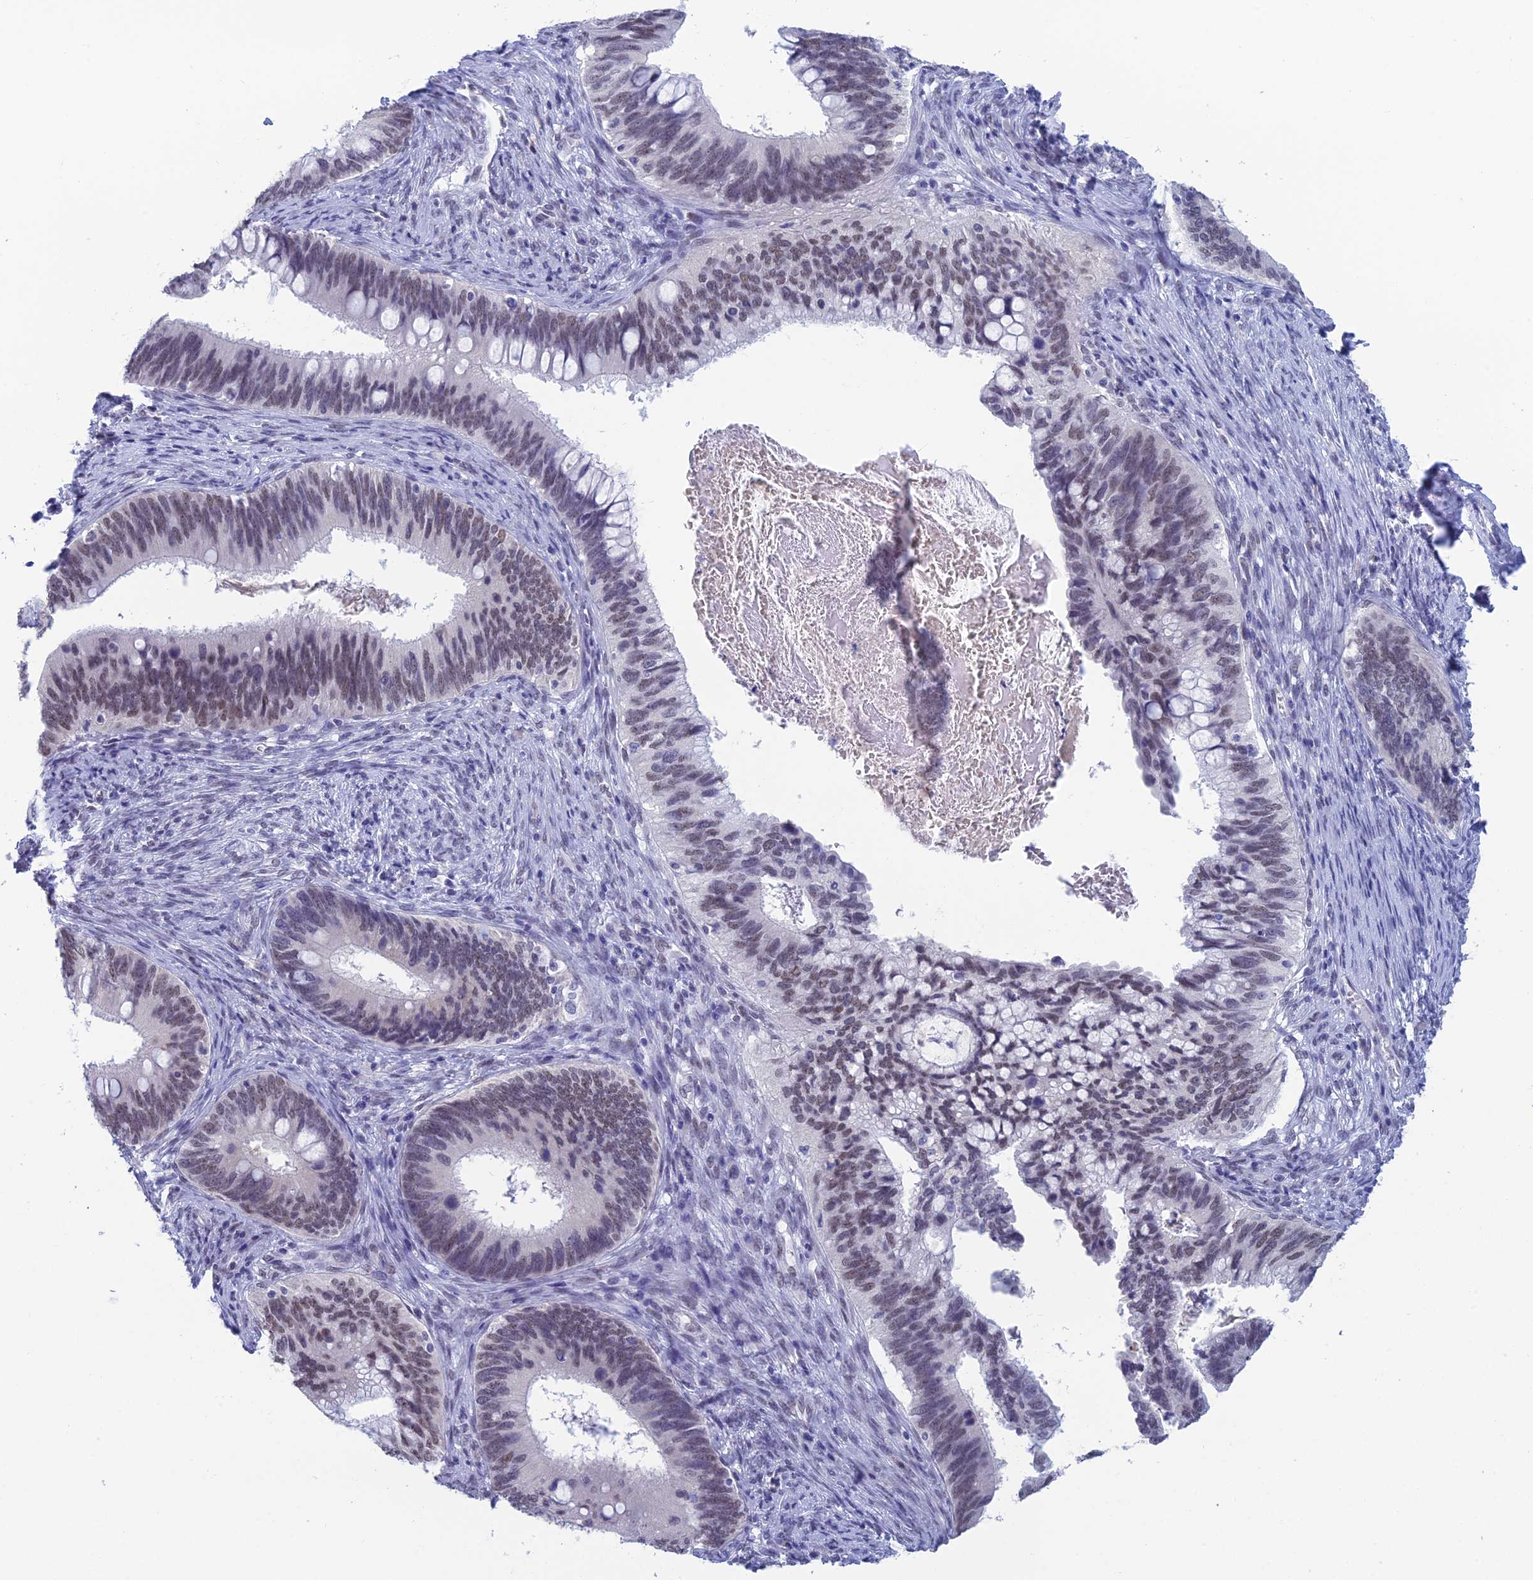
{"staining": {"intensity": "weak", "quantity": "25%-75%", "location": "nuclear"}, "tissue": "cervical cancer", "cell_type": "Tumor cells", "image_type": "cancer", "snomed": [{"axis": "morphology", "description": "Adenocarcinoma, NOS"}, {"axis": "topography", "description": "Cervix"}], "caption": "Immunohistochemistry (IHC) of human cervical cancer displays low levels of weak nuclear positivity in about 25%-75% of tumor cells.", "gene": "NABP2", "patient": {"sex": "female", "age": 42}}